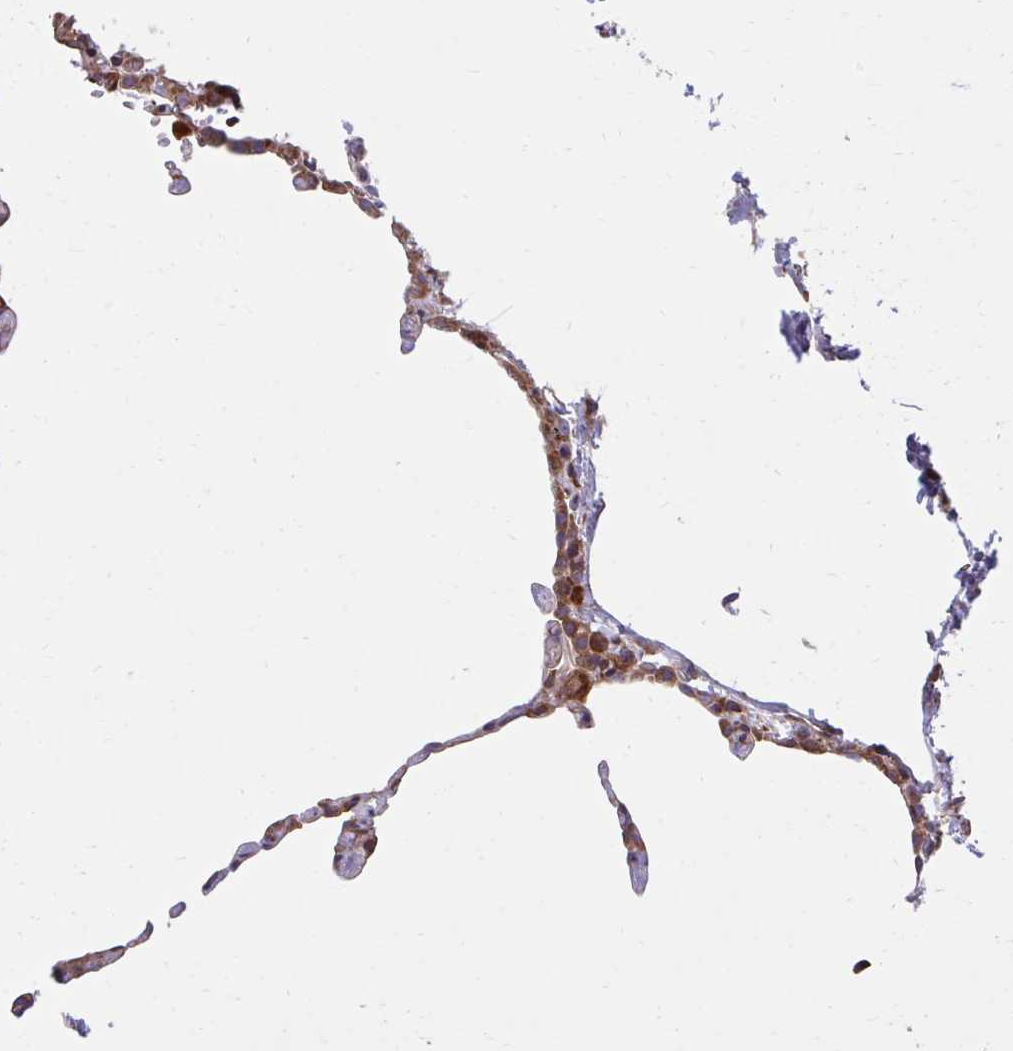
{"staining": {"intensity": "moderate", "quantity": "<25%", "location": "cytoplasmic/membranous"}, "tissue": "lung", "cell_type": "Alveolar cells", "image_type": "normal", "snomed": [{"axis": "morphology", "description": "Normal tissue, NOS"}, {"axis": "topography", "description": "Lung"}], "caption": "A high-resolution histopathology image shows IHC staining of normal lung, which shows moderate cytoplasmic/membranous expression in about <25% of alveolar cells. (DAB = brown stain, brightfield microscopy at high magnification).", "gene": "ZNF778", "patient": {"sex": "female", "age": 57}}